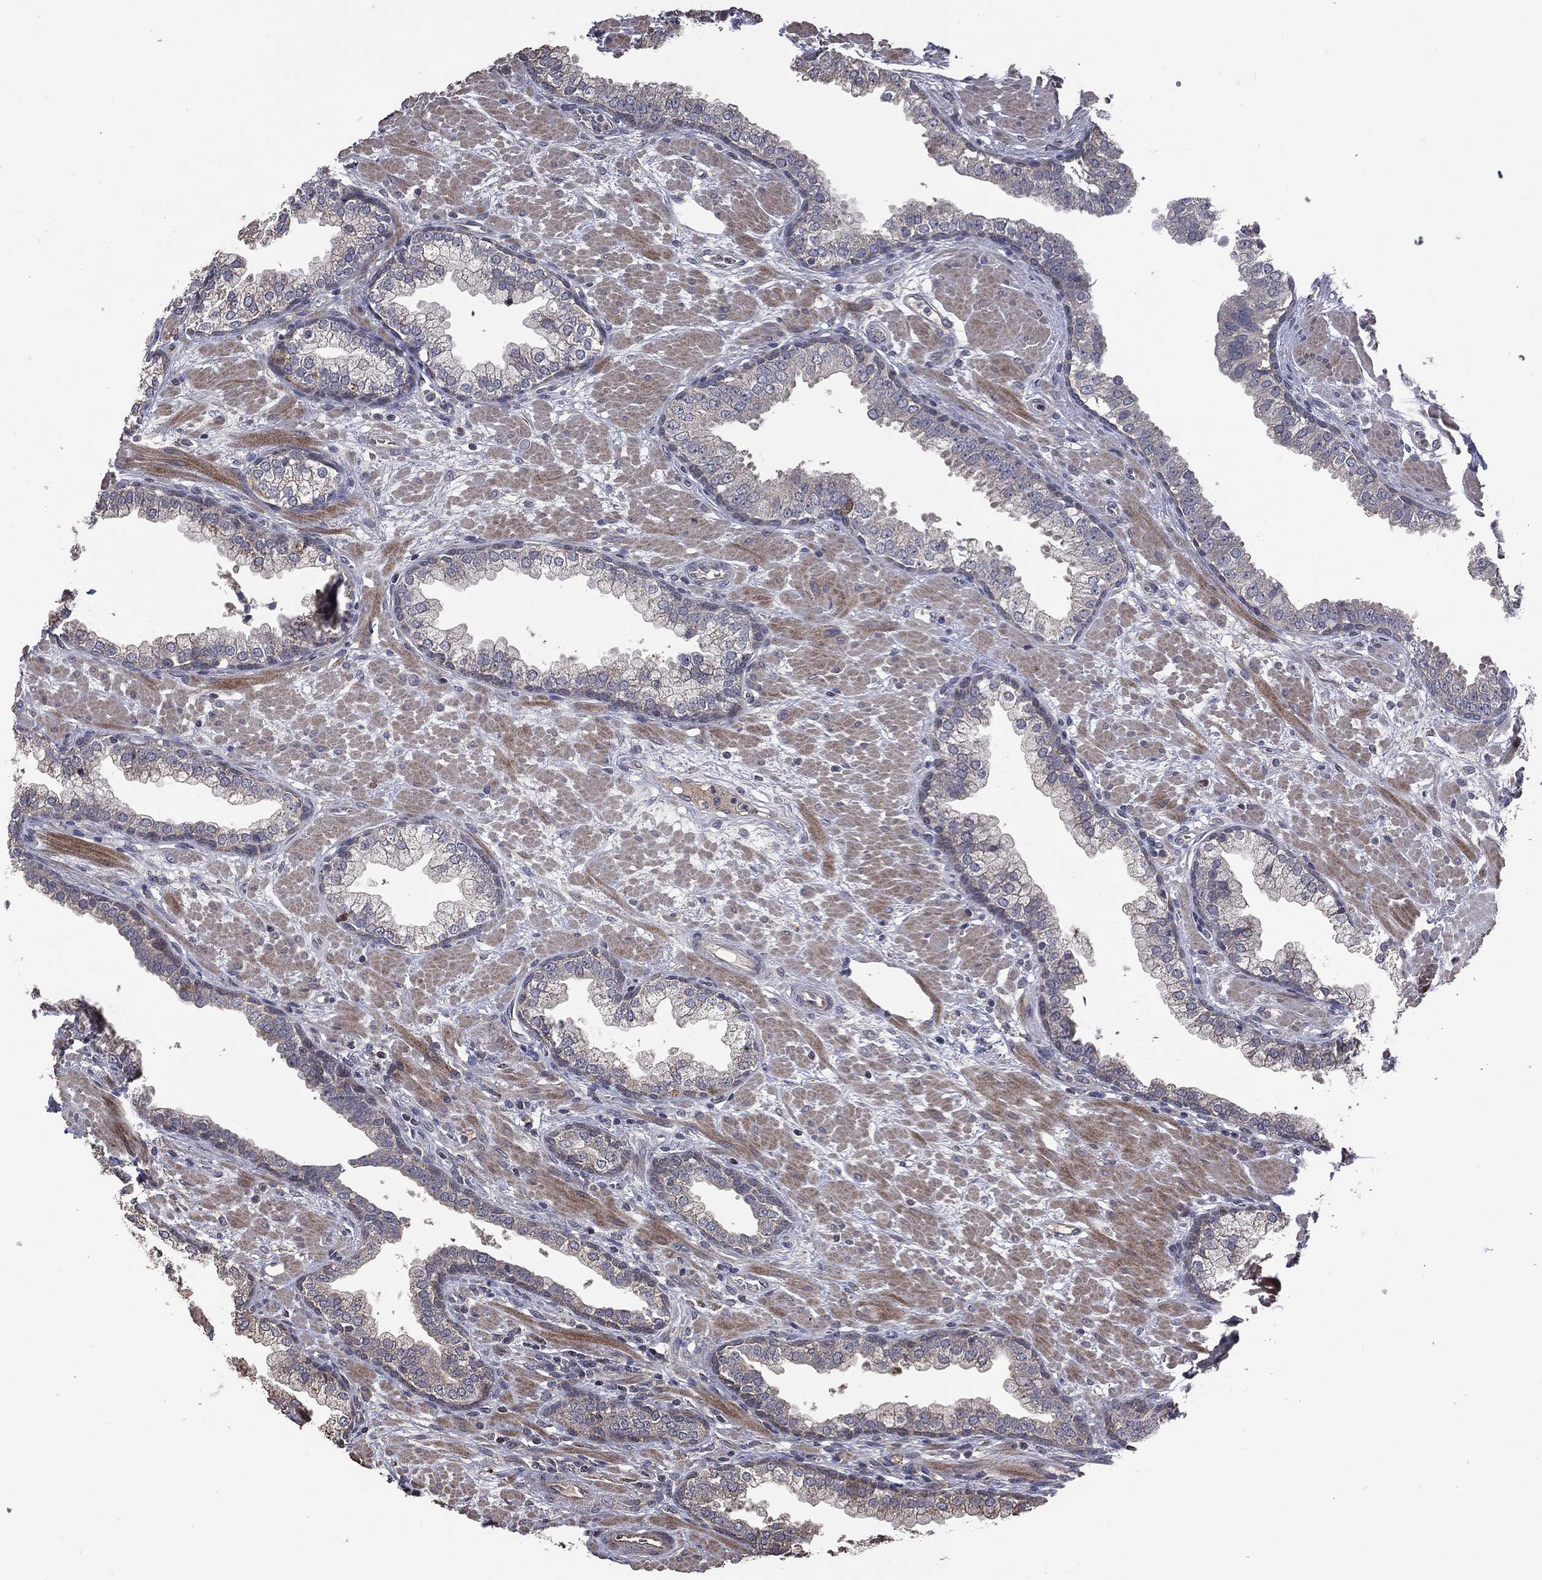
{"staining": {"intensity": "negative", "quantity": "none", "location": "none"}, "tissue": "prostate", "cell_type": "Glandular cells", "image_type": "normal", "snomed": [{"axis": "morphology", "description": "Normal tissue, NOS"}, {"axis": "topography", "description": "Prostate"}], "caption": "The image reveals no significant positivity in glandular cells of prostate.", "gene": "MTOR", "patient": {"sex": "male", "age": 63}}